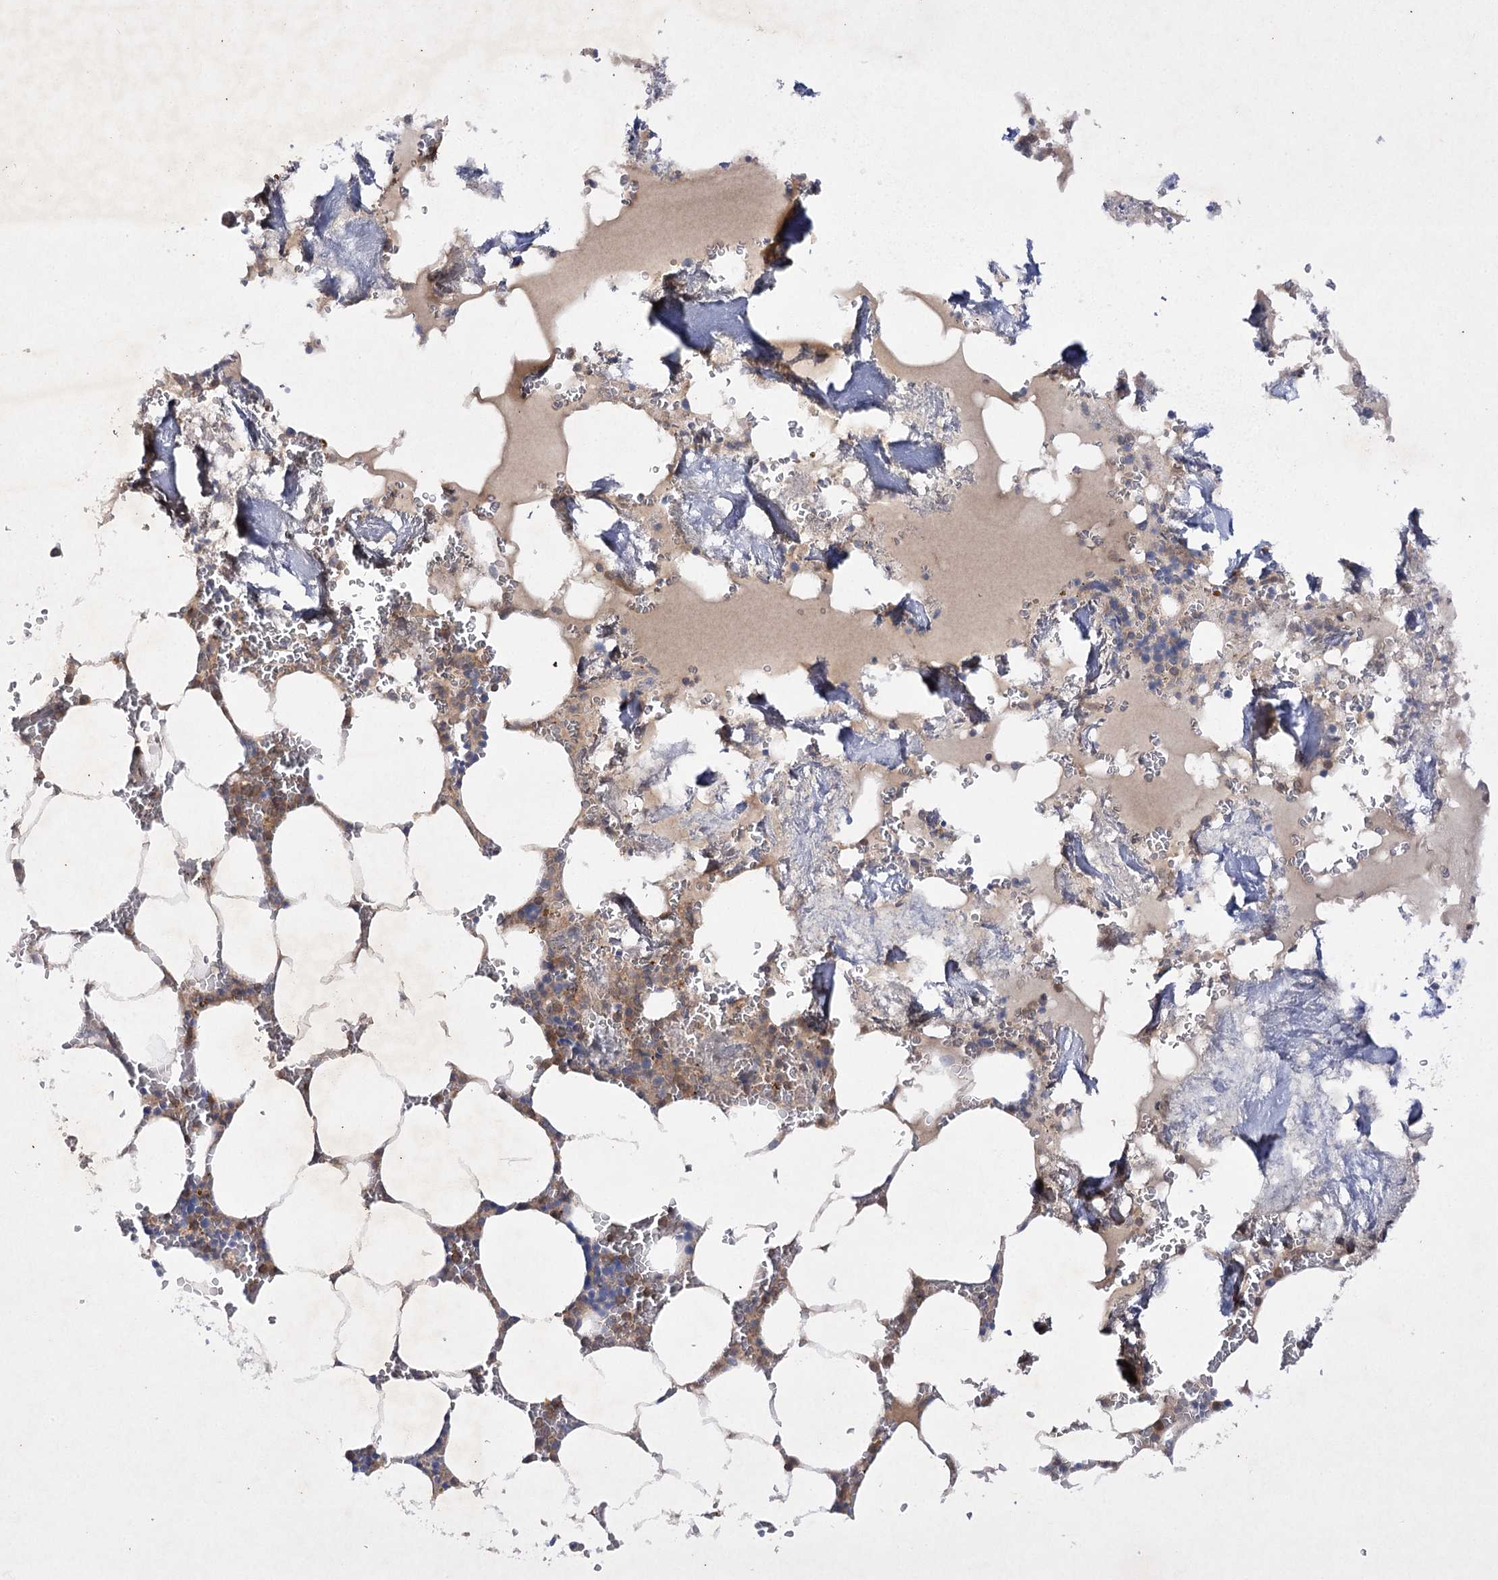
{"staining": {"intensity": "moderate", "quantity": "25%-75%", "location": "cytoplasmic/membranous"}, "tissue": "bone marrow", "cell_type": "Hematopoietic cells", "image_type": "normal", "snomed": [{"axis": "morphology", "description": "Normal tissue, NOS"}, {"axis": "topography", "description": "Bone marrow"}], "caption": "High-magnification brightfield microscopy of benign bone marrow stained with DAB (3,3'-diaminobenzidine) (brown) and counterstained with hematoxylin (blue). hematopoietic cells exhibit moderate cytoplasmic/membranous expression is seen in about25%-75% of cells. The staining is performed using DAB (3,3'-diaminobenzidine) brown chromogen to label protein expression. The nuclei are counter-stained blue using hematoxylin.", "gene": "BCR", "patient": {"sex": "male", "age": 70}}